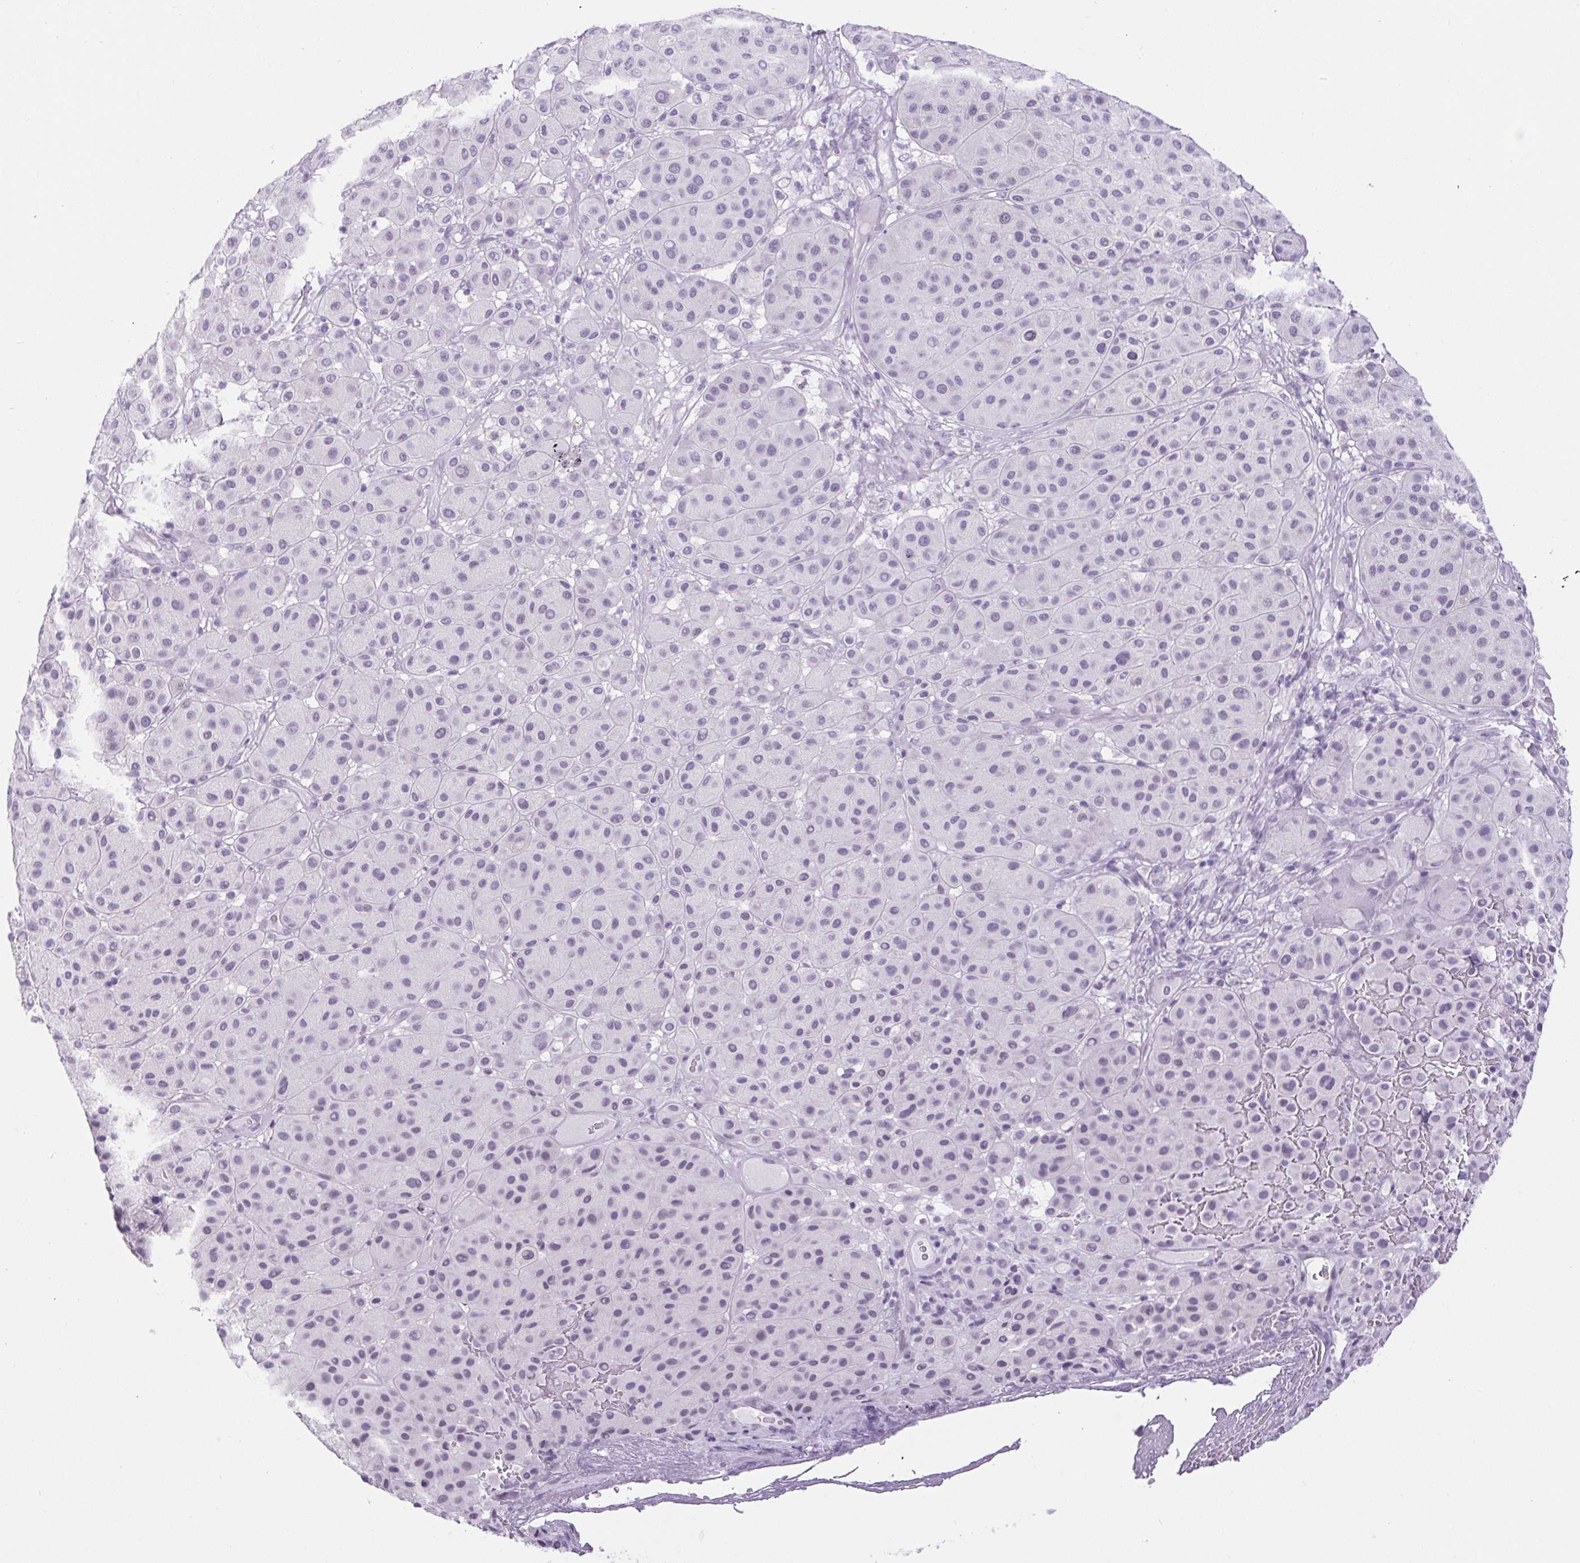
{"staining": {"intensity": "negative", "quantity": "none", "location": "none"}, "tissue": "melanoma", "cell_type": "Tumor cells", "image_type": "cancer", "snomed": [{"axis": "morphology", "description": "Malignant melanoma, Metastatic site"}, {"axis": "topography", "description": "Smooth muscle"}], "caption": "IHC image of neoplastic tissue: human malignant melanoma (metastatic site) stained with DAB shows no significant protein expression in tumor cells.", "gene": "BCAS1", "patient": {"sex": "male", "age": 41}}